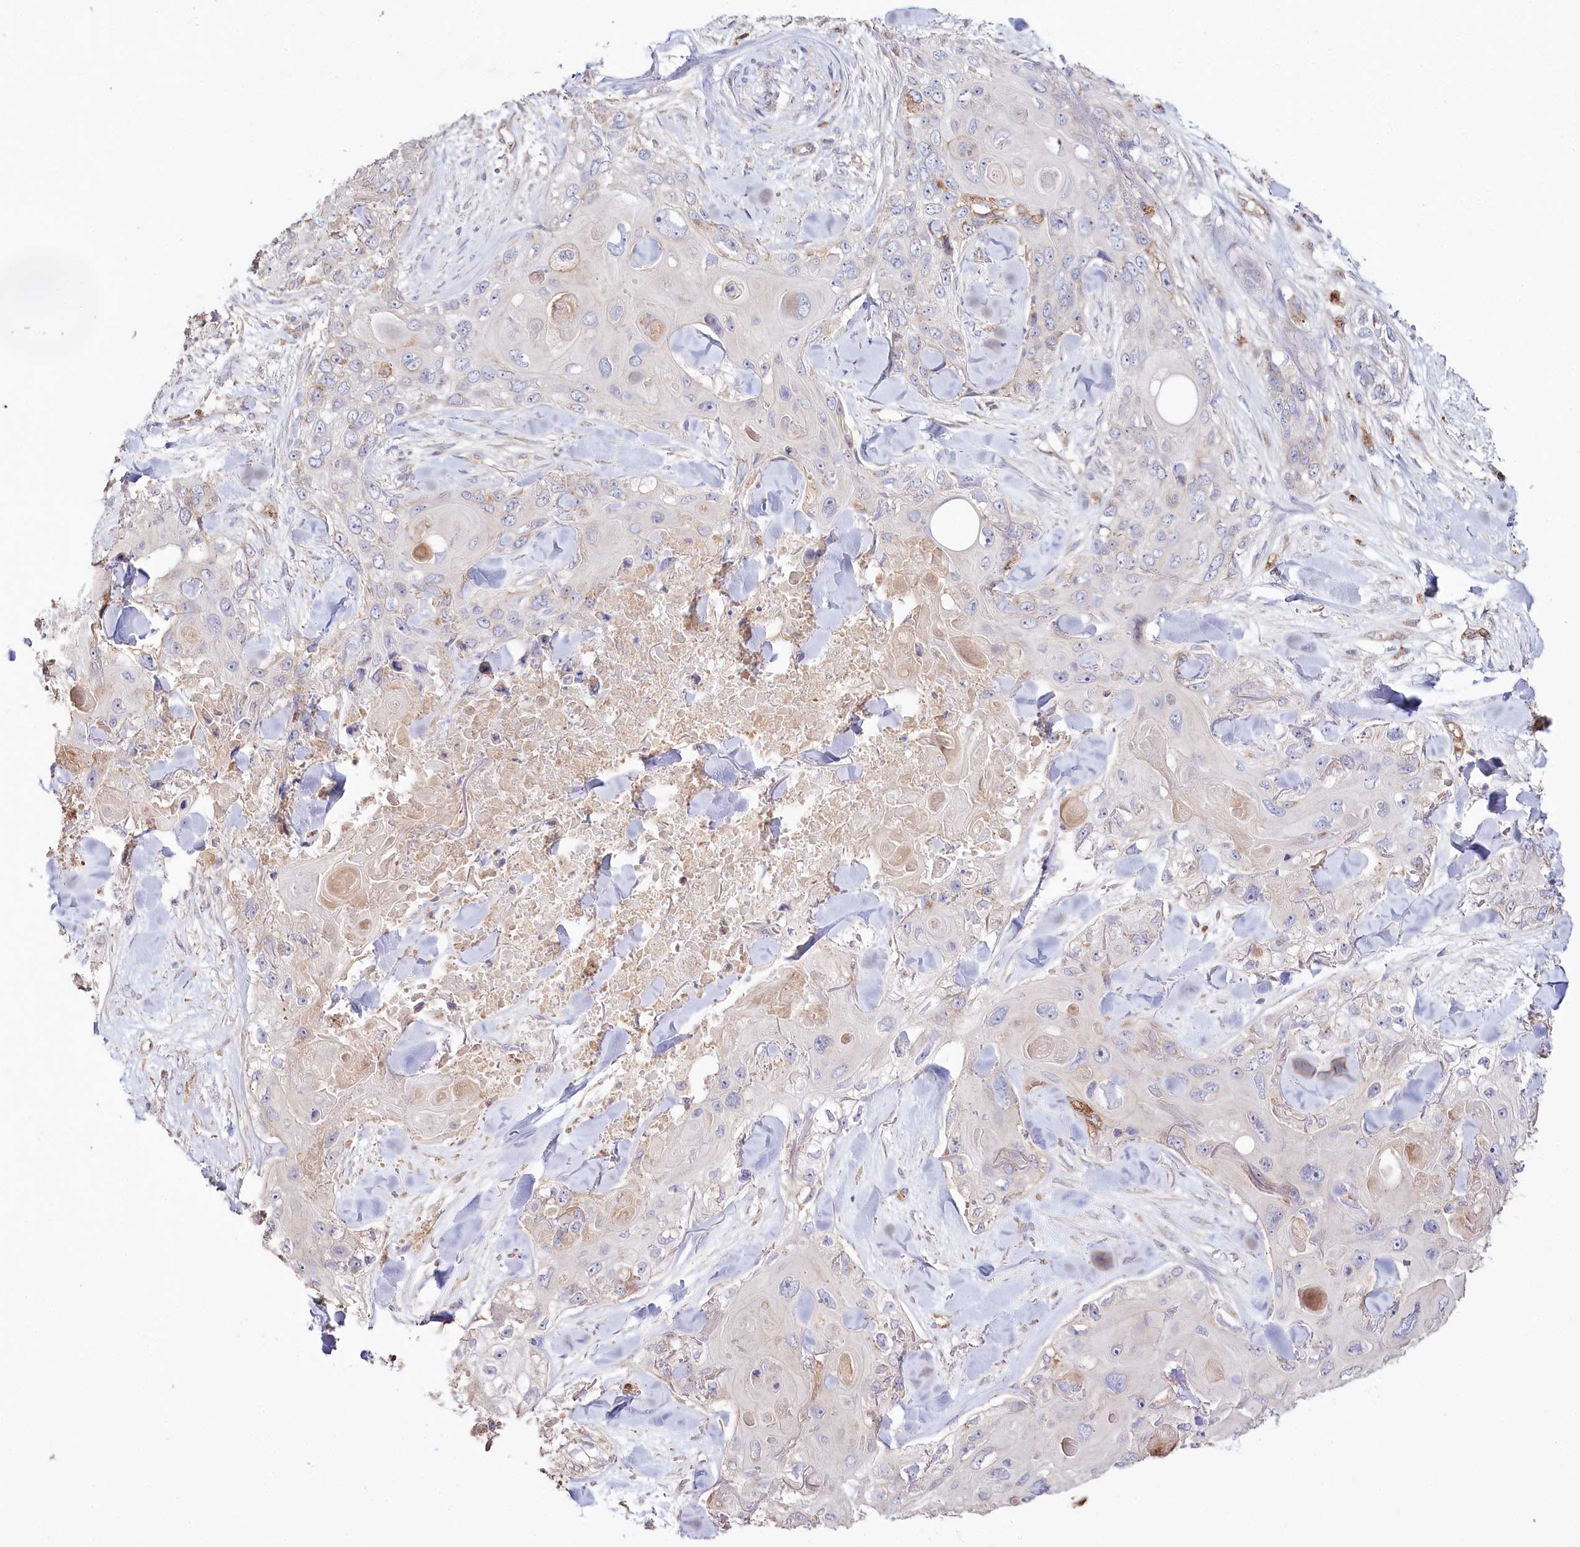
{"staining": {"intensity": "negative", "quantity": "none", "location": "none"}, "tissue": "skin cancer", "cell_type": "Tumor cells", "image_type": "cancer", "snomed": [{"axis": "morphology", "description": "Normal tissue, NOS"}, {"axis": "morphology", "description": "Squamous cell carcinoma, NOS"}, {"axis": "topography", "description": "Skin"}], "caption": "Immunohistochemical staining of human skin cancer (squamous cell carcinoma) shows no significant positivity in tumor cells. The staining is performed using DAB brown chromogen with nuclei counter-stained in using hematoxylin.", "gene": "RBP5", "patient": {"sex": "male", "age": 72}}